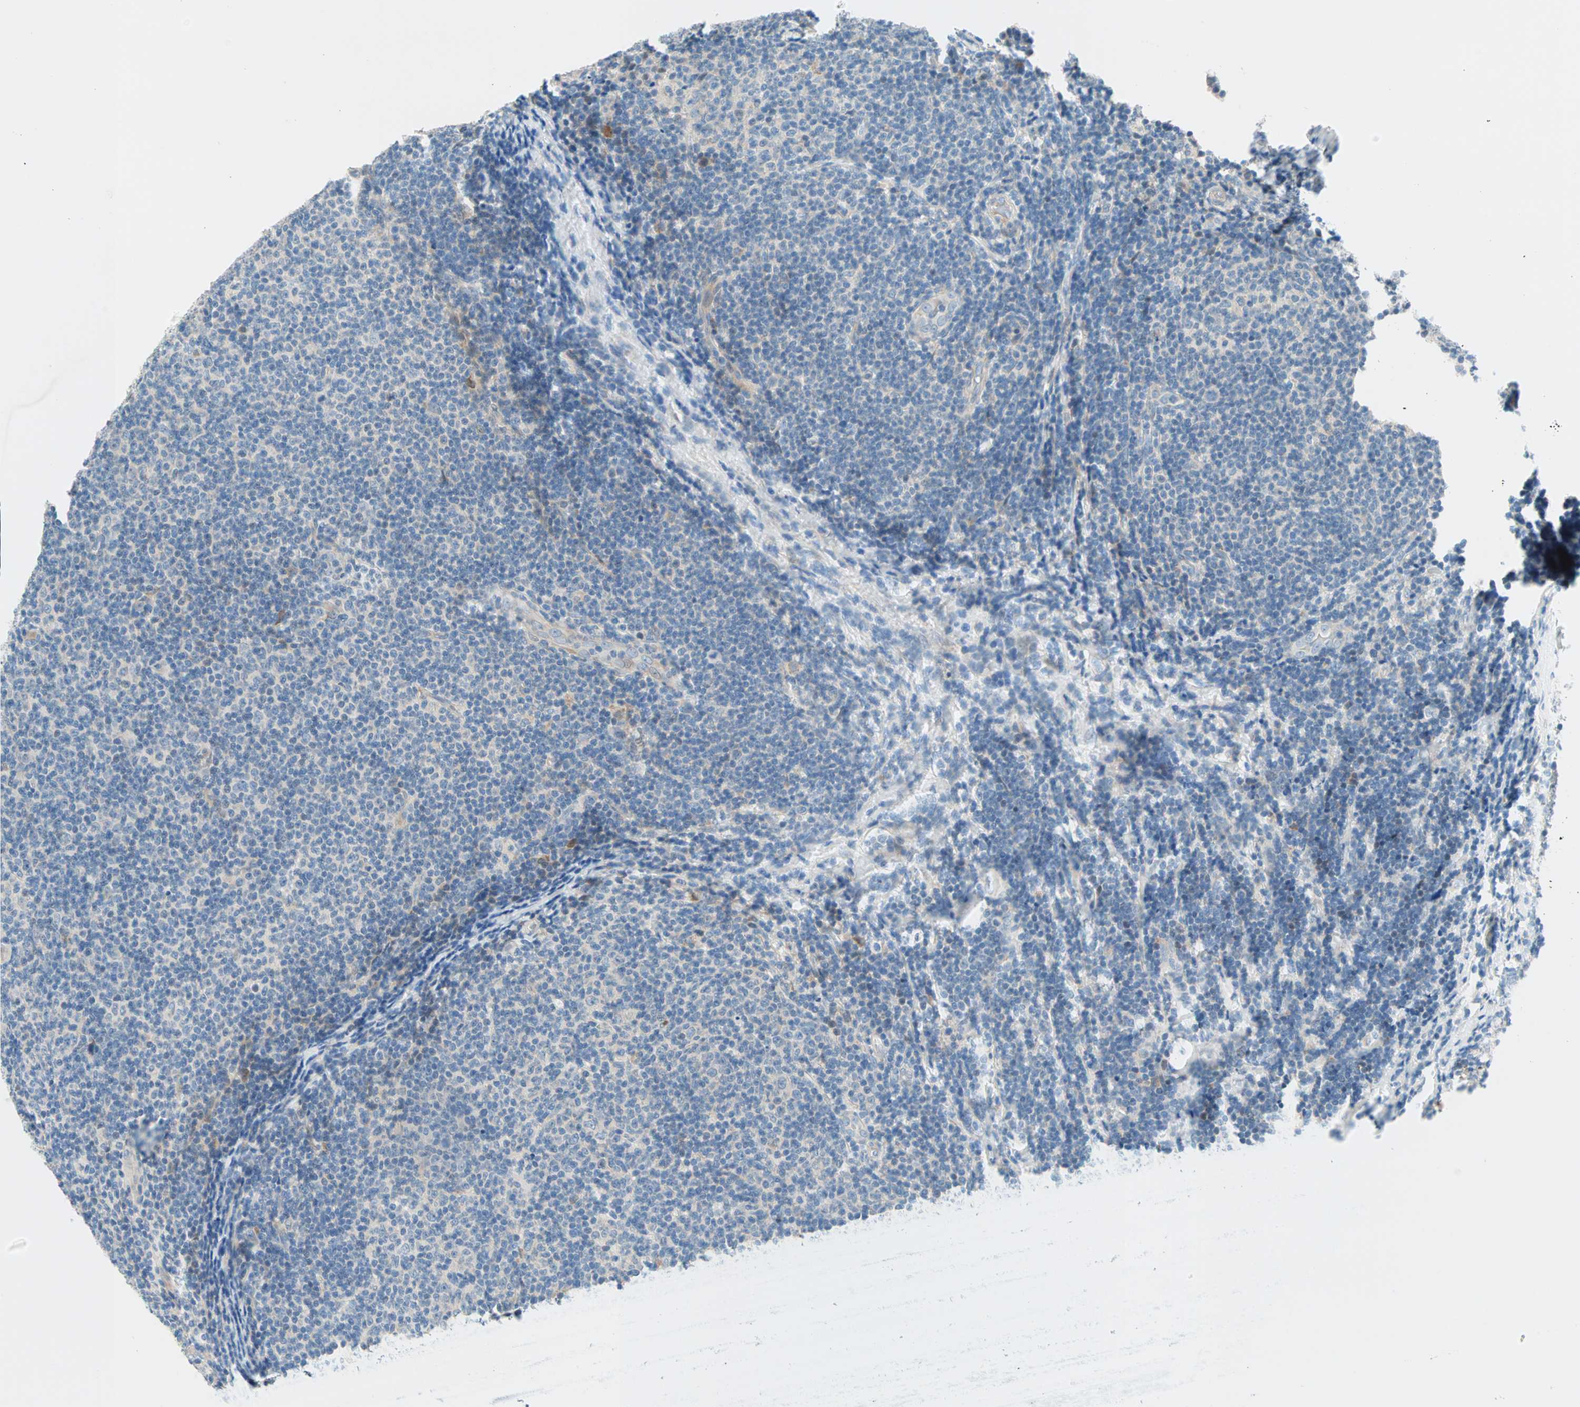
{"staining": {"intensity": "negative", "quantity": "none", "location": "none"}, "tissue": "lymphoma", "cell_type": "Tumor cells", "image_type": "cancer", "snomed": [{"axis": "morphology", "description": "Malignant lymphoma, non-Hodgkin's type, Low grade"}, {"axis": "topography", "description": "Lymph node"}], "caption": "A high-resolution histopathology image shows IHC staining of lymphoma, which reveals no significant staining in tumor cells.", "gene": "TMEM163", "patient": {"sex": "male", "age": 83}}